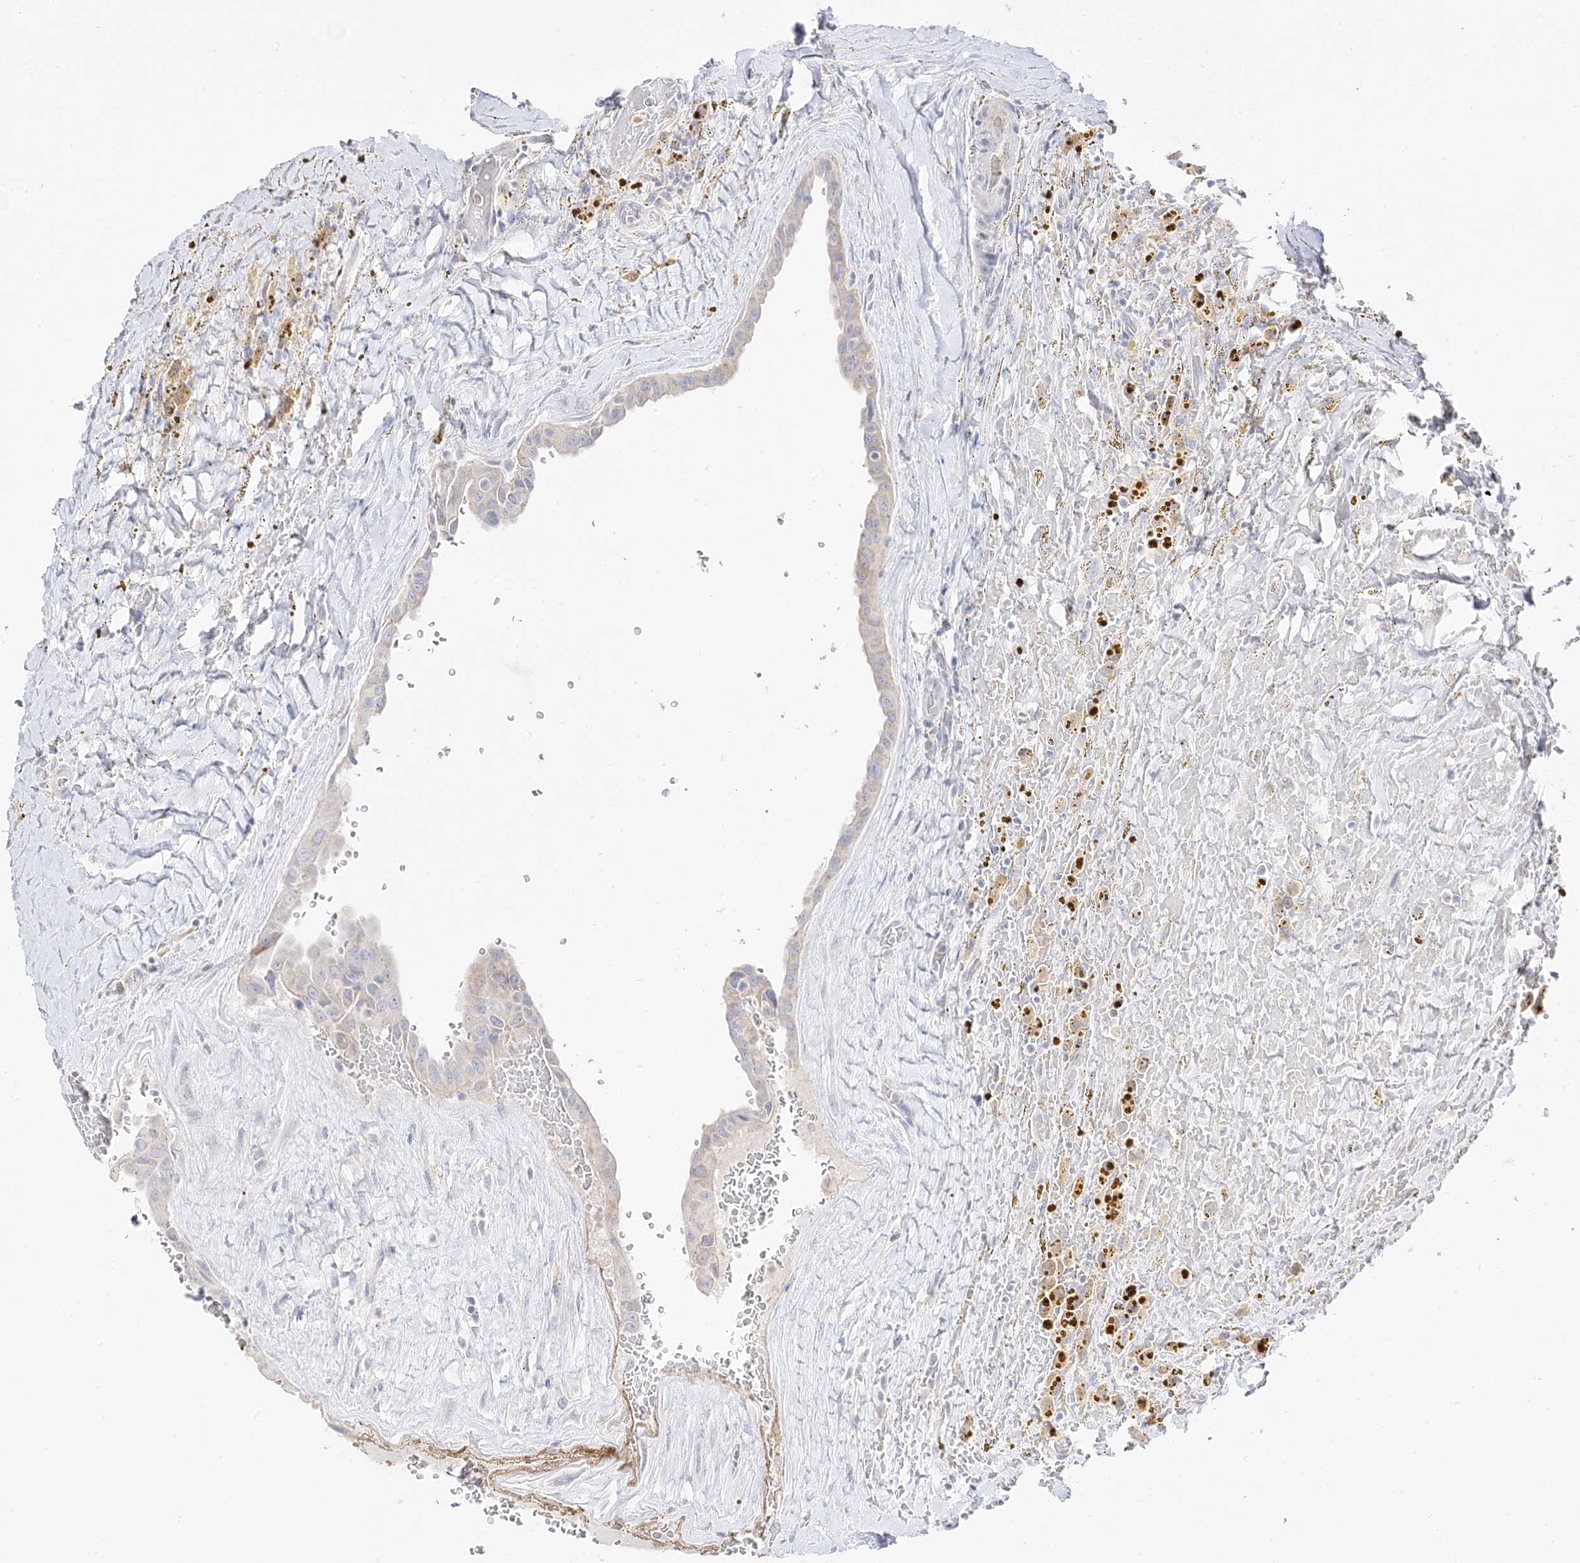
{"staining": {"intensity": "moderate", "quantity": "25%-75%", "location": "cytoplasmic/membranous"}, "tissue": "thyroid cancer", "cell_type": "Tumor cells", "image_type": "cancer", "snomed": [{"axis": "morphology", "description": "Papillary adenocarcinoma, NOS"}, {"axis": "topography", "description": "Thyroid gland"}], "caption": "Immunohistochemistry (IHC) of human thyroid papillary adenocarcinoma exhibits medium levels of moderate cytoplasmic/membranous expression in approximately 25%-75% of tumor cells.", "gene": "TRANK1", "patient": {"sex": "male", "age": 77}}